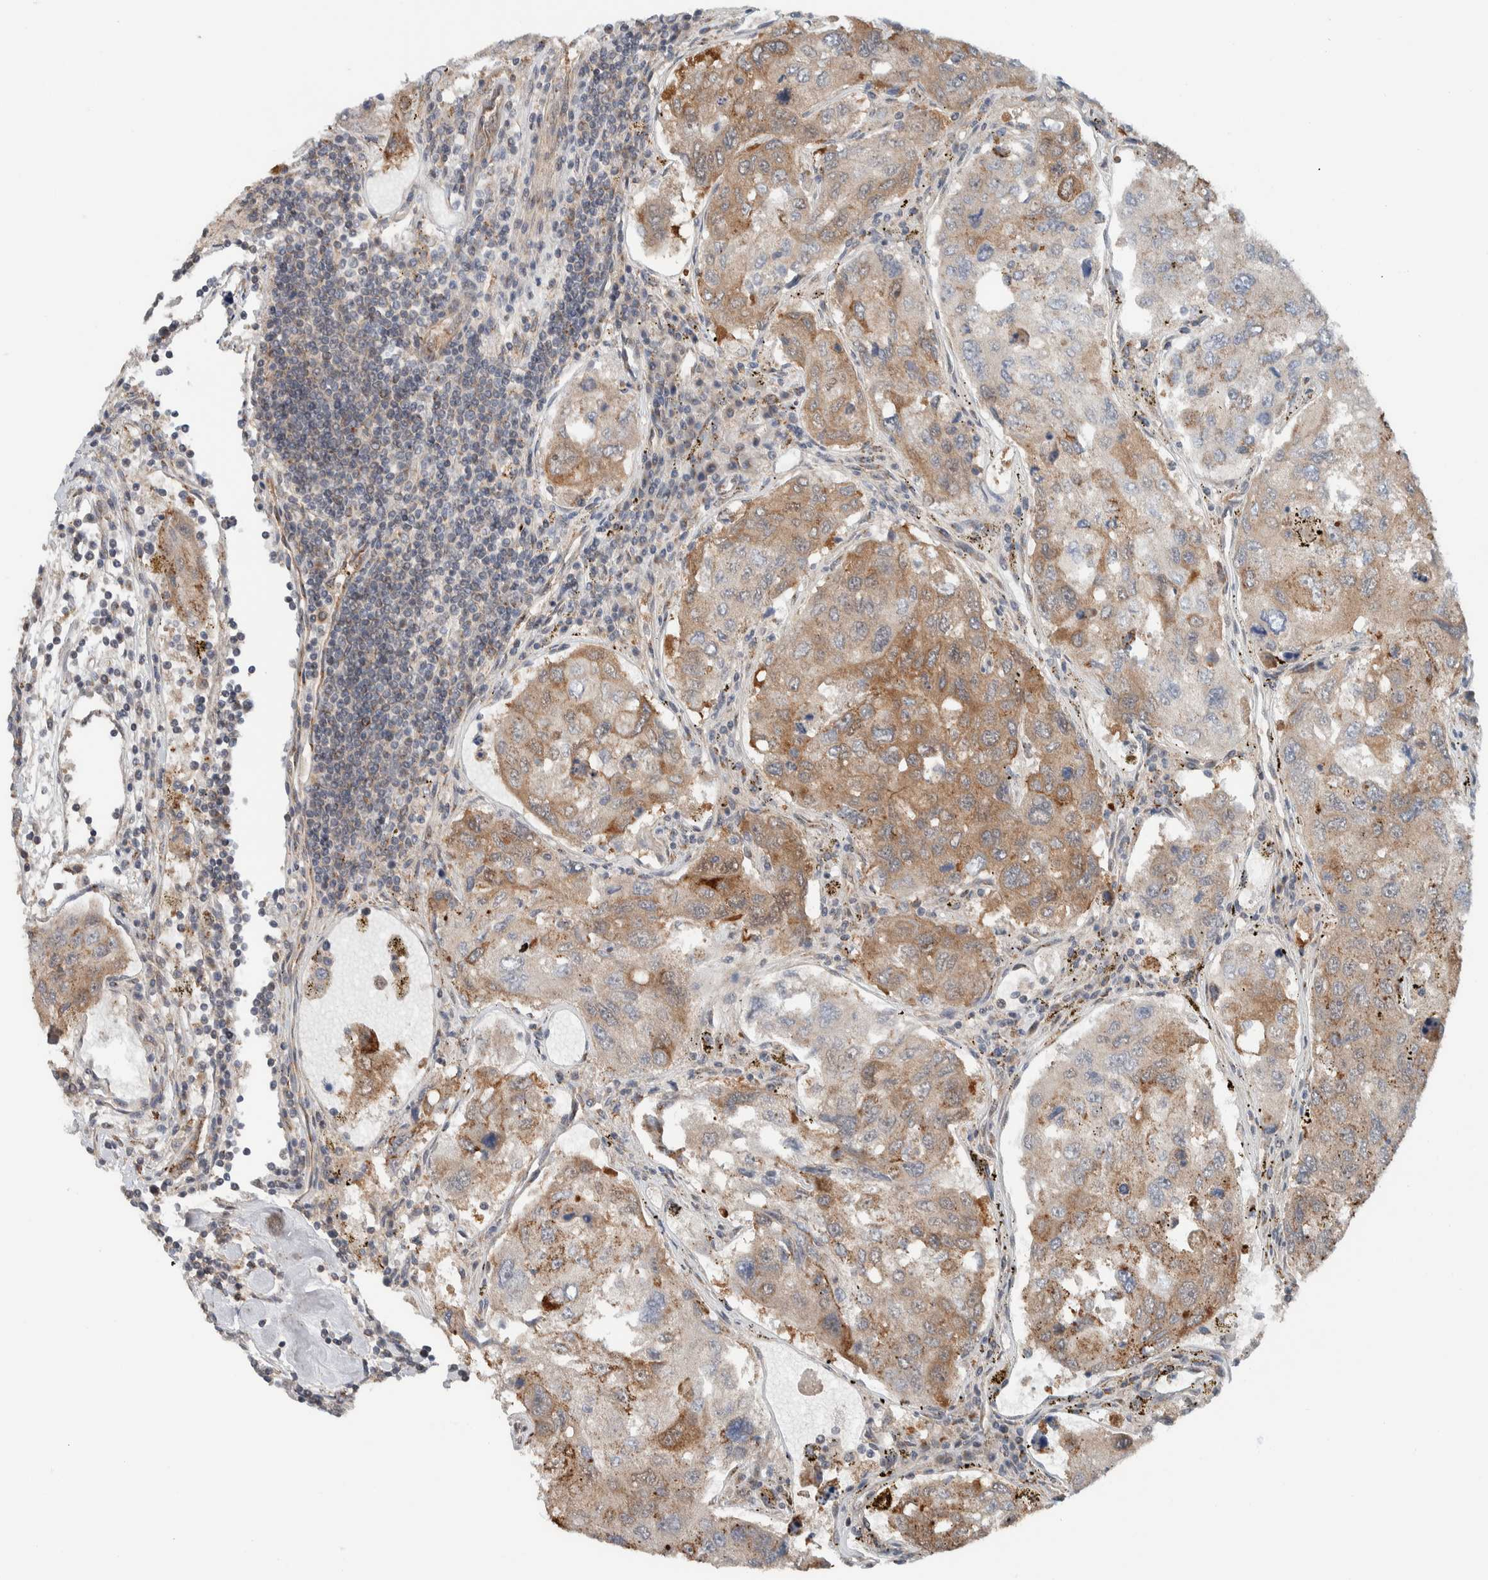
{"staining": {"intensity": "moderate", "quantity": ">75%", "location": "cytoplasmic/membranous"}, "tissue": "urothelial cancer", "cell_type": "Tumor cells", "image_type": "cancer", "snomed": [{"axis": "morphology", "description": "Urothelial carcinoma, High grade"}, {"axis": "topography", "description": "Lymph node"}, {"axis": "topography", "description": "Urinary bladder"}], "caption": "Brown immunohistochemical staining in human urothelial cancer reveals moderate cytoplasmic/membranous positivity in about >75% of tumor cells.", "gene": "RERE", "patient": {"sex": "male", "age": 51}}